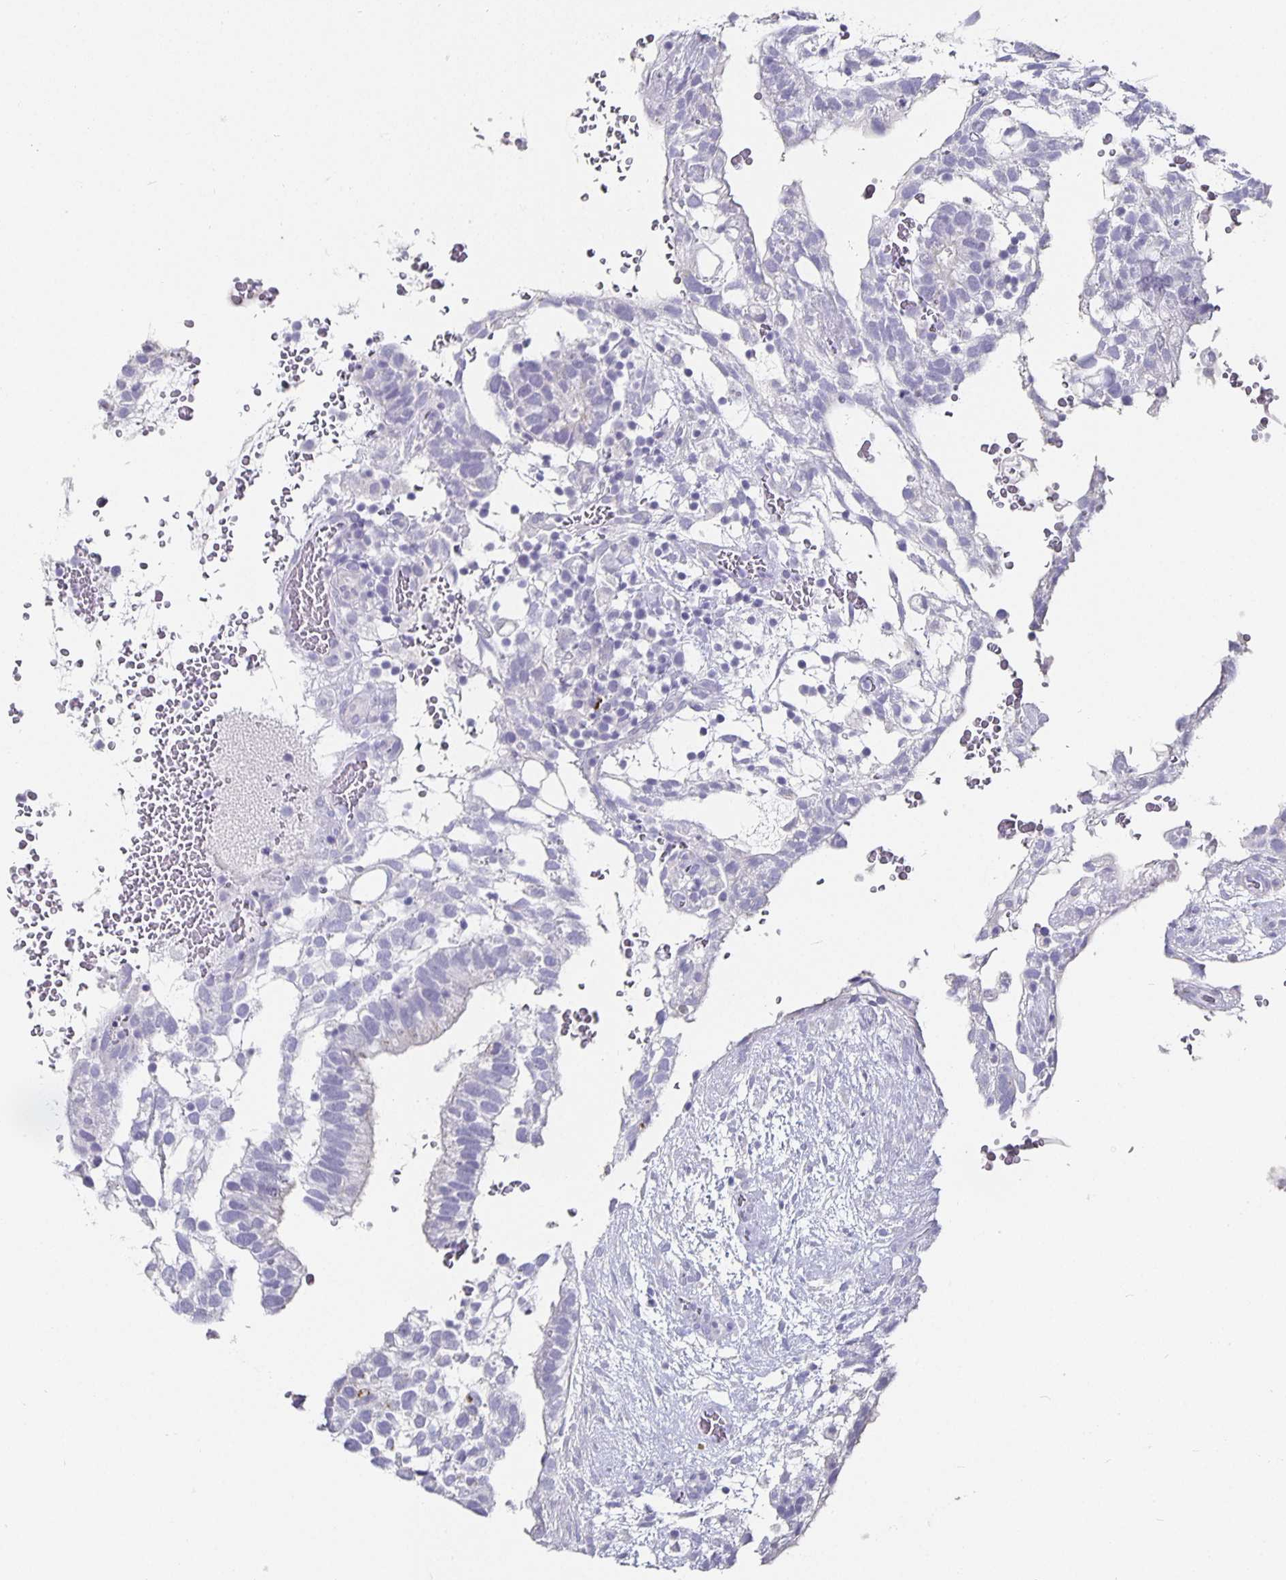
{"staining": {"intensity": "negative", "quantity": "none", "location": "none"}, "tissue": "testis cancer", "cell_type": "Tumor cells", "image_type": "cancer", "snomed": [{"axis": "morphology", "description": "Carcinoma, Embryonal, NOS"}, {"axis": "topography", "description": "Testis"}], "caption": "There is no significant staining in tumor cells of testis cancer.", "gene": "CHGA", "patient": {"sex": "male", "age": 32}}